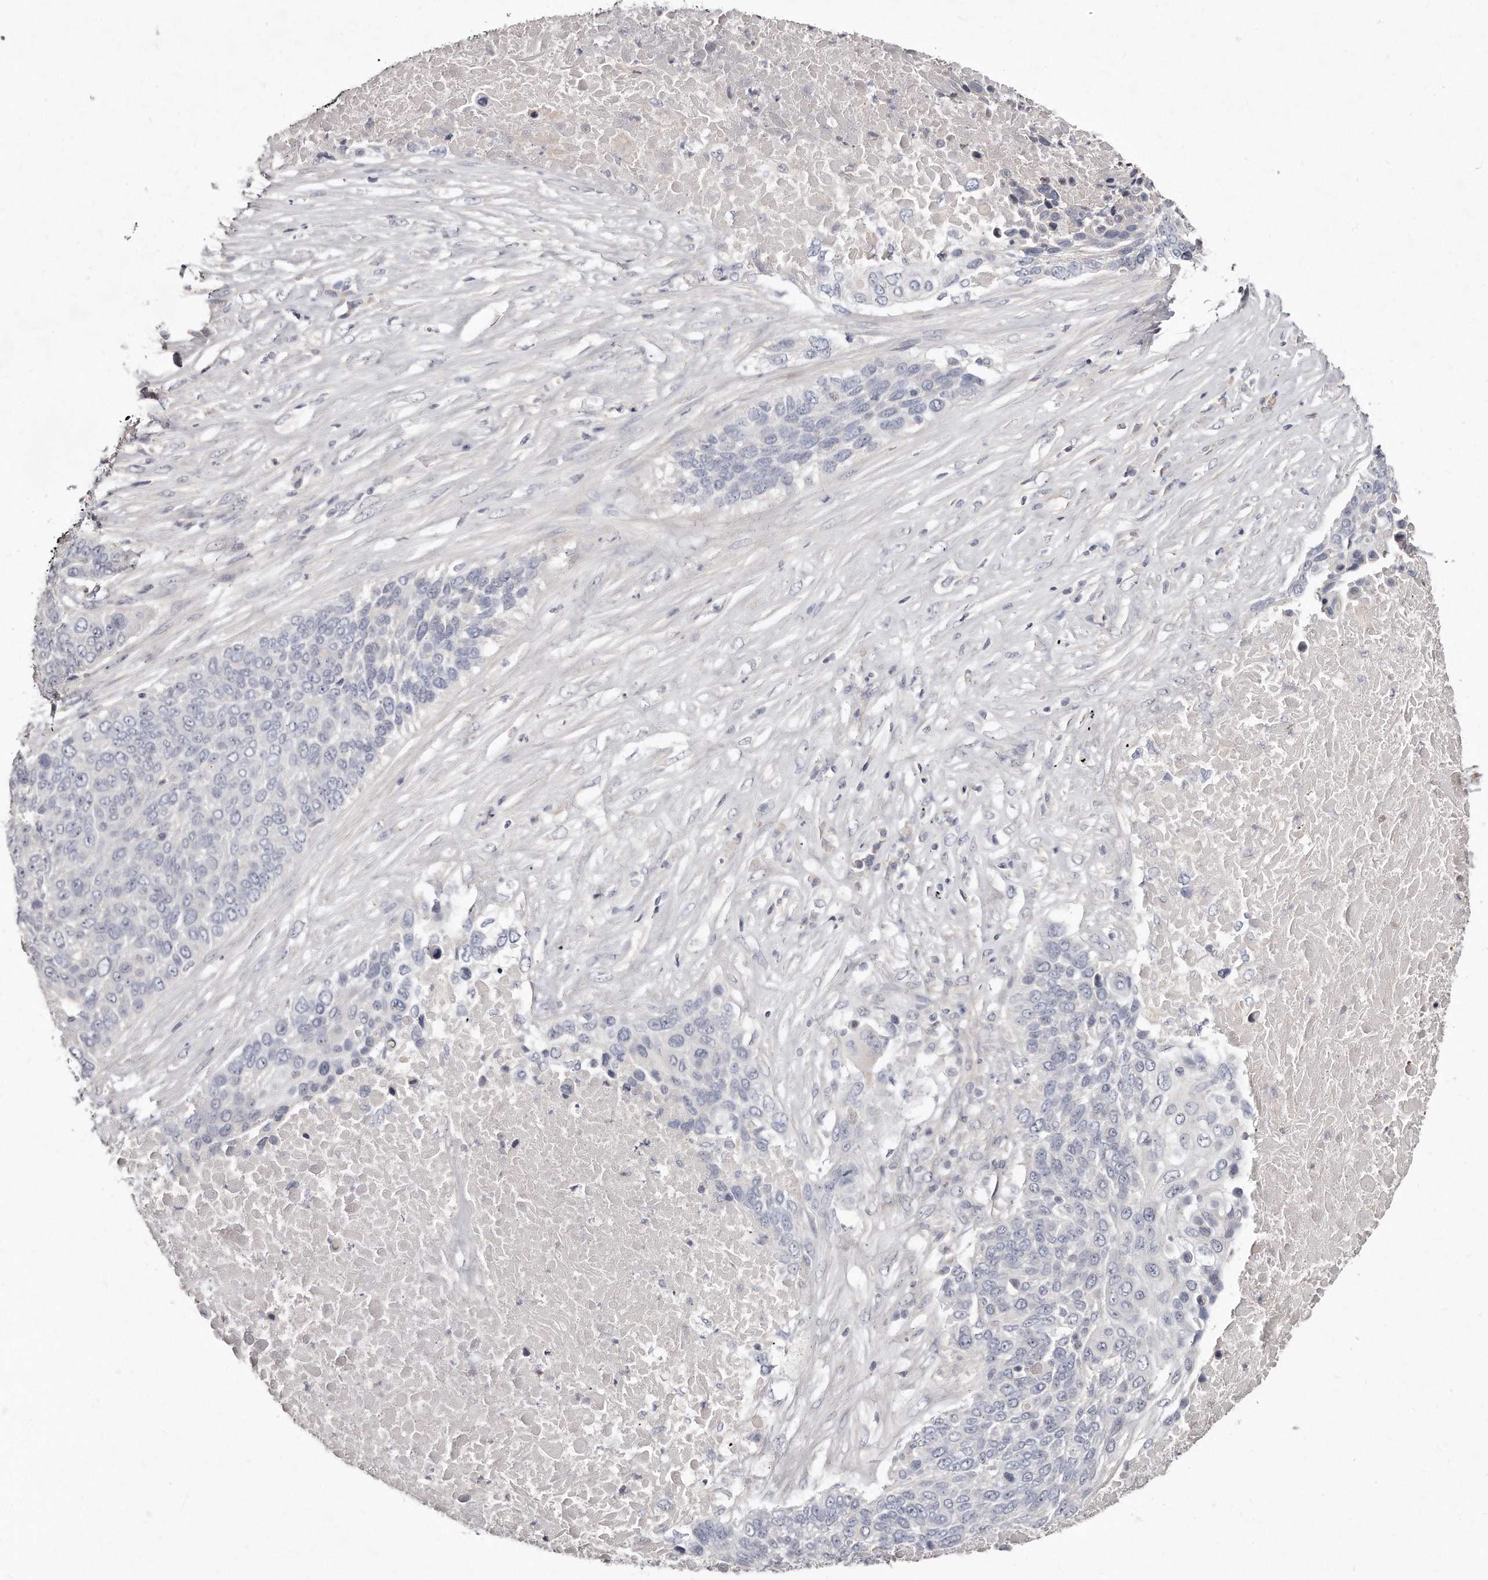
{"staining": {"intensity": "negative", "quantity": "none", "location": "none"}, "tissue": "lung cancer", "cell_type": "Tumor cells", "image_type": "cancer", "snomed": [{"axis": "morphology", "description": "Squamous cell carcinoma, NOS"}, {"axis": "topography", "description": "Lung"}], "caption": "Tumor cells show no significant protein expression in squamous cell carcinoma (lung).", "gene": "TTLL4", "patient": {"sex": "male", "age": 66}}